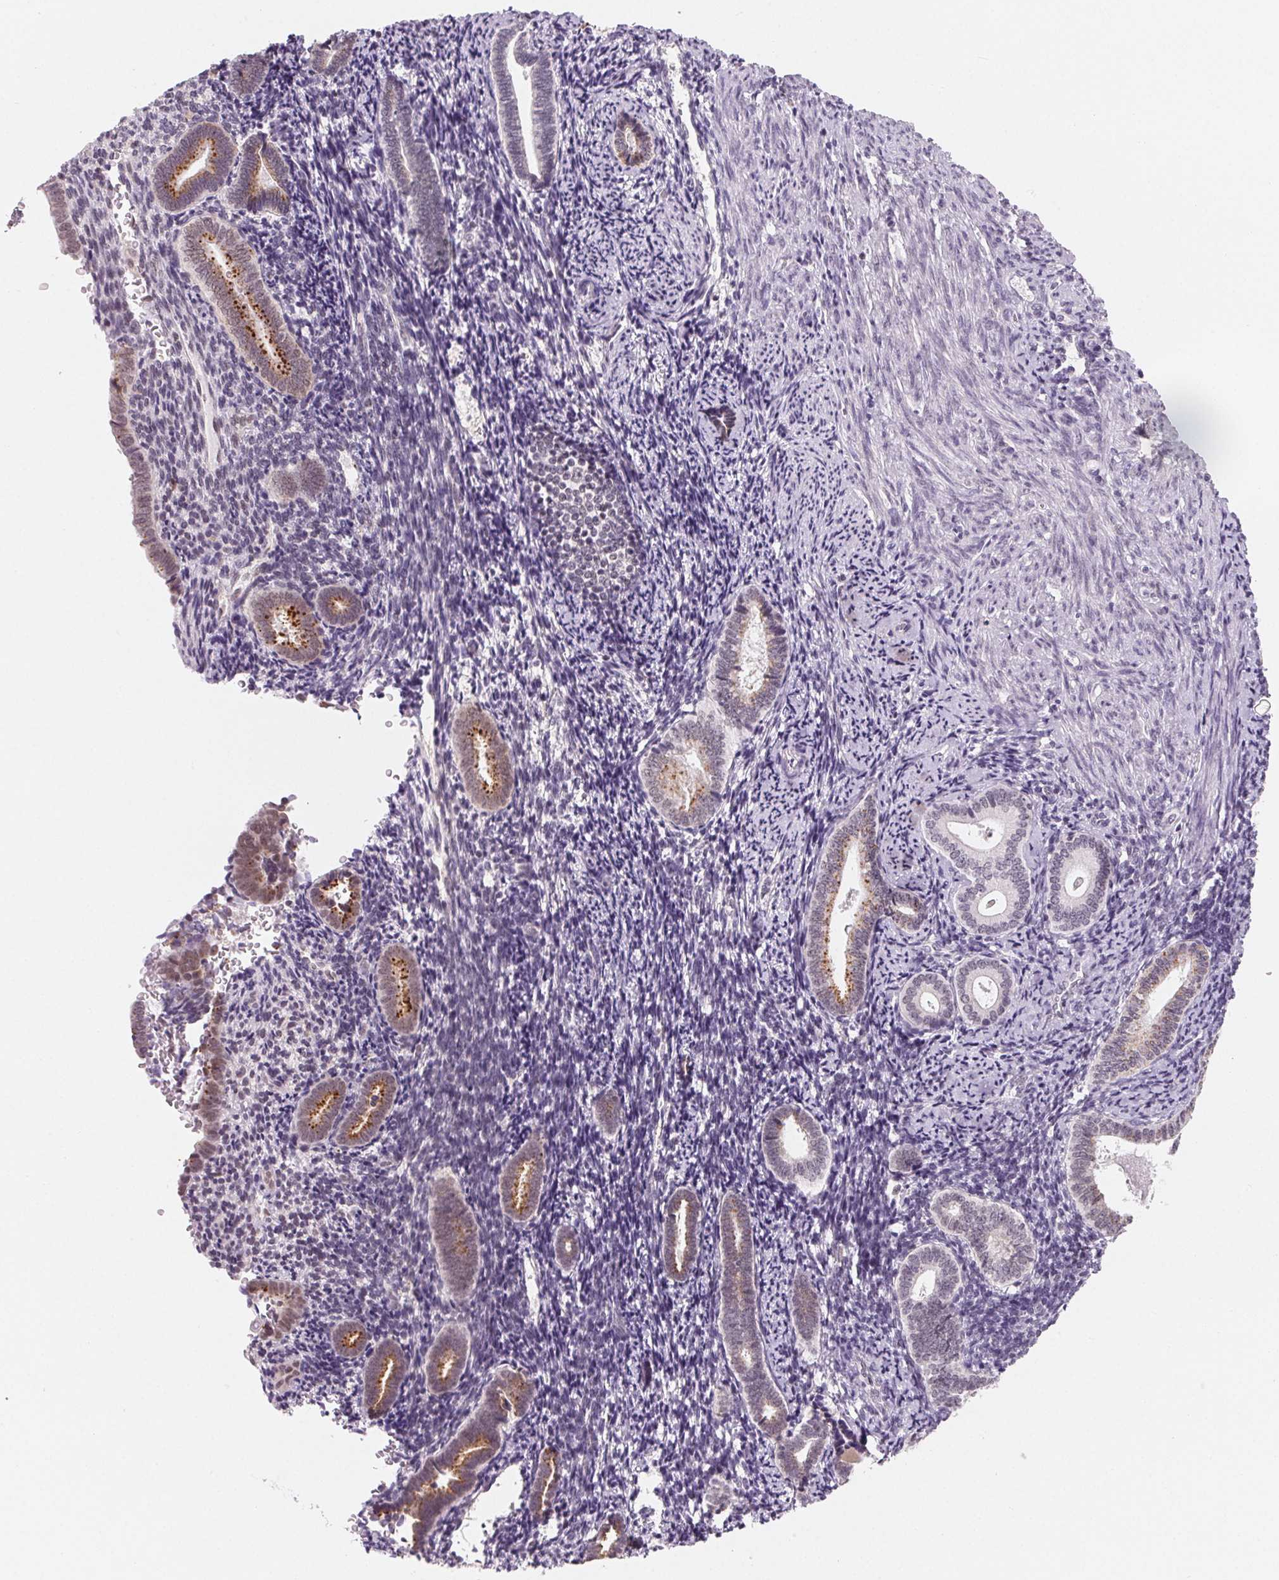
{"staining": {"intensity": "negative", "quantity": "none", "location": "none"}, "tissue": "endometrium", "cell_type": "Cells in endometrial stroma", "image_type": "normal", "snomed": [{"axis": "morphology", "description": "Normal tissue, NOS"}, {"axis": "topography", "description": "Endometrium"}], "caption": "The micrograph reveals no significant staining in cells in endometrial stroma of endometrium.", "gene": "NXF3", "patient": {"sex": "female", "age": 57}}